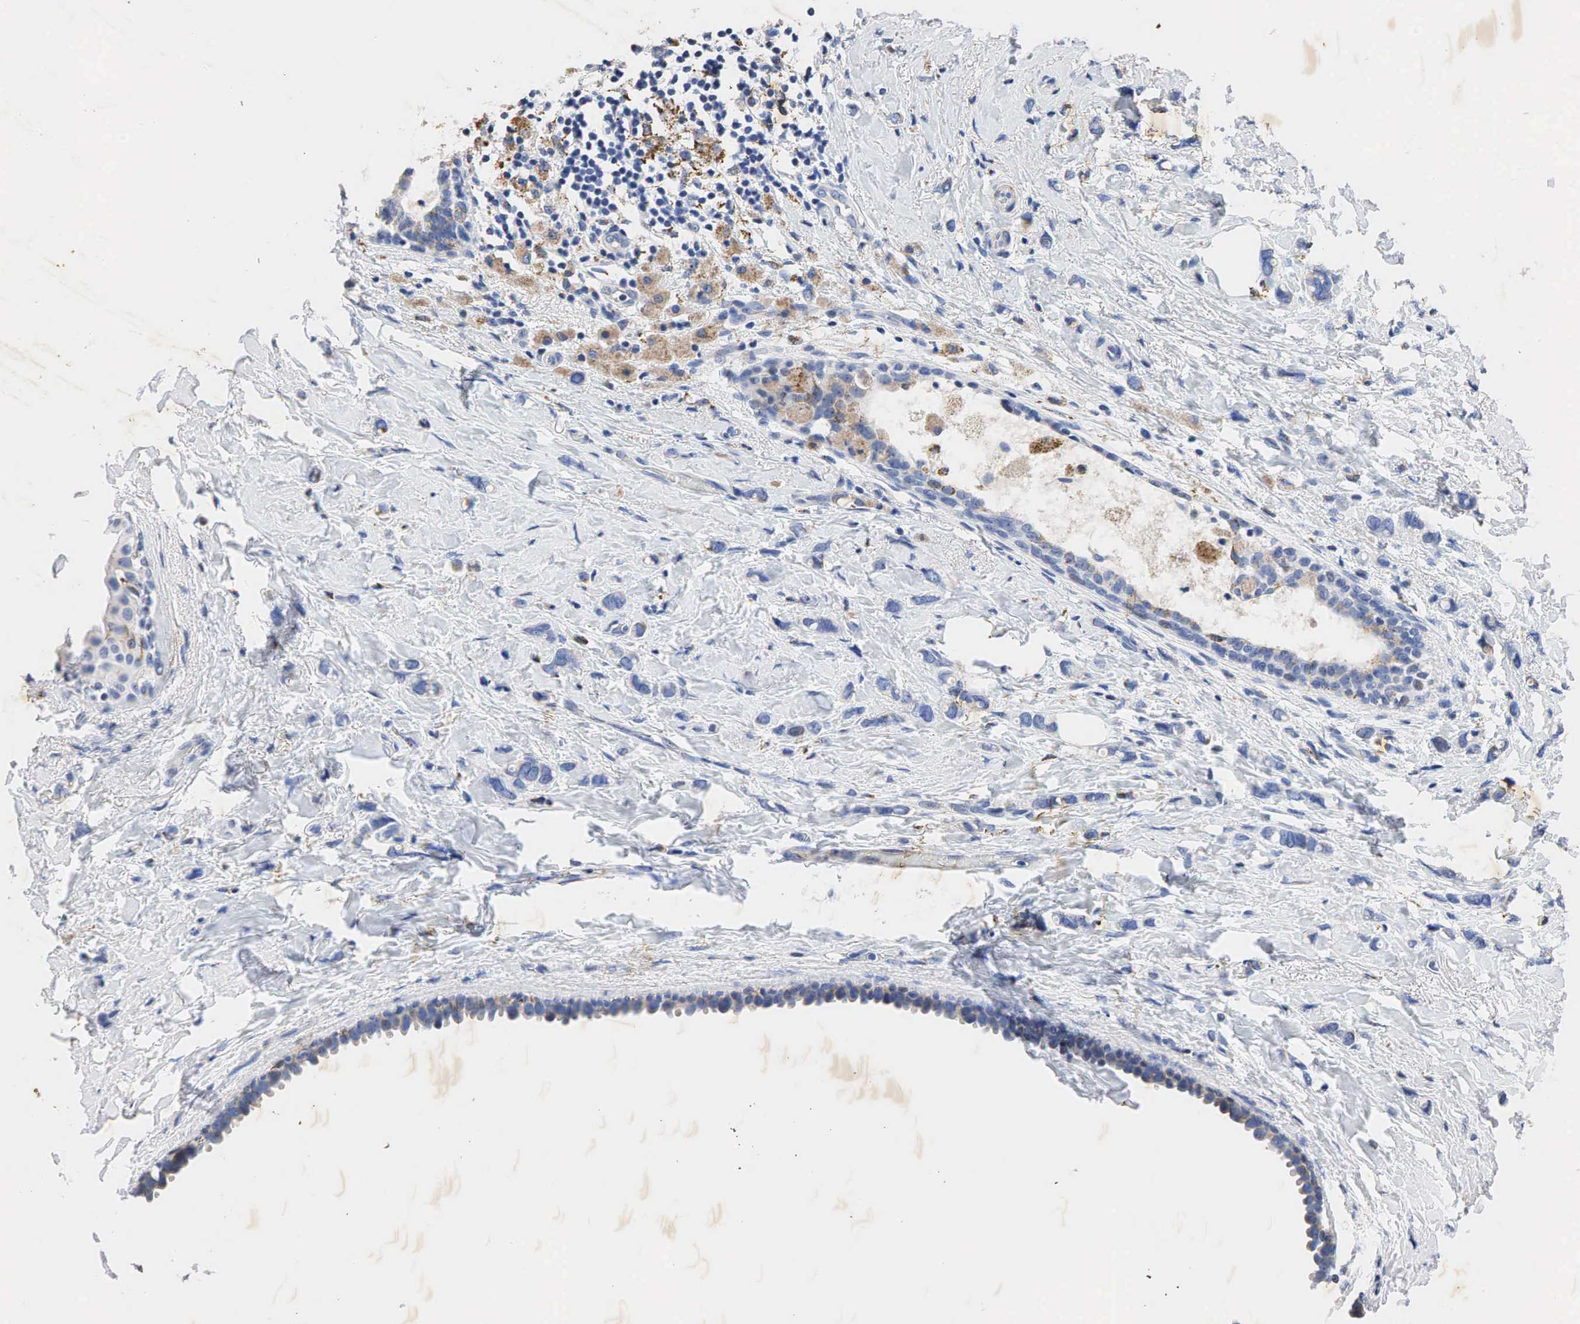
{"staining": {"intensity": "weak", "quantity": "<25%", "location": "cytoplasmic/membranous"}, "tissue": "breast cancer", "cell_type": "Tumor cells", "image_type": "cancer", "snomed": [{"axis": "morphology", "description": "Duct carcinoma"}, {"axis": "topography", "description": "Breast"}], "caption": "Immunohistochemical staining of human breast intraductal carcinoma displays no significant positivity in tumor cells.", "gene": "SYP", "patient": {"sex": "female", "age": 72}}